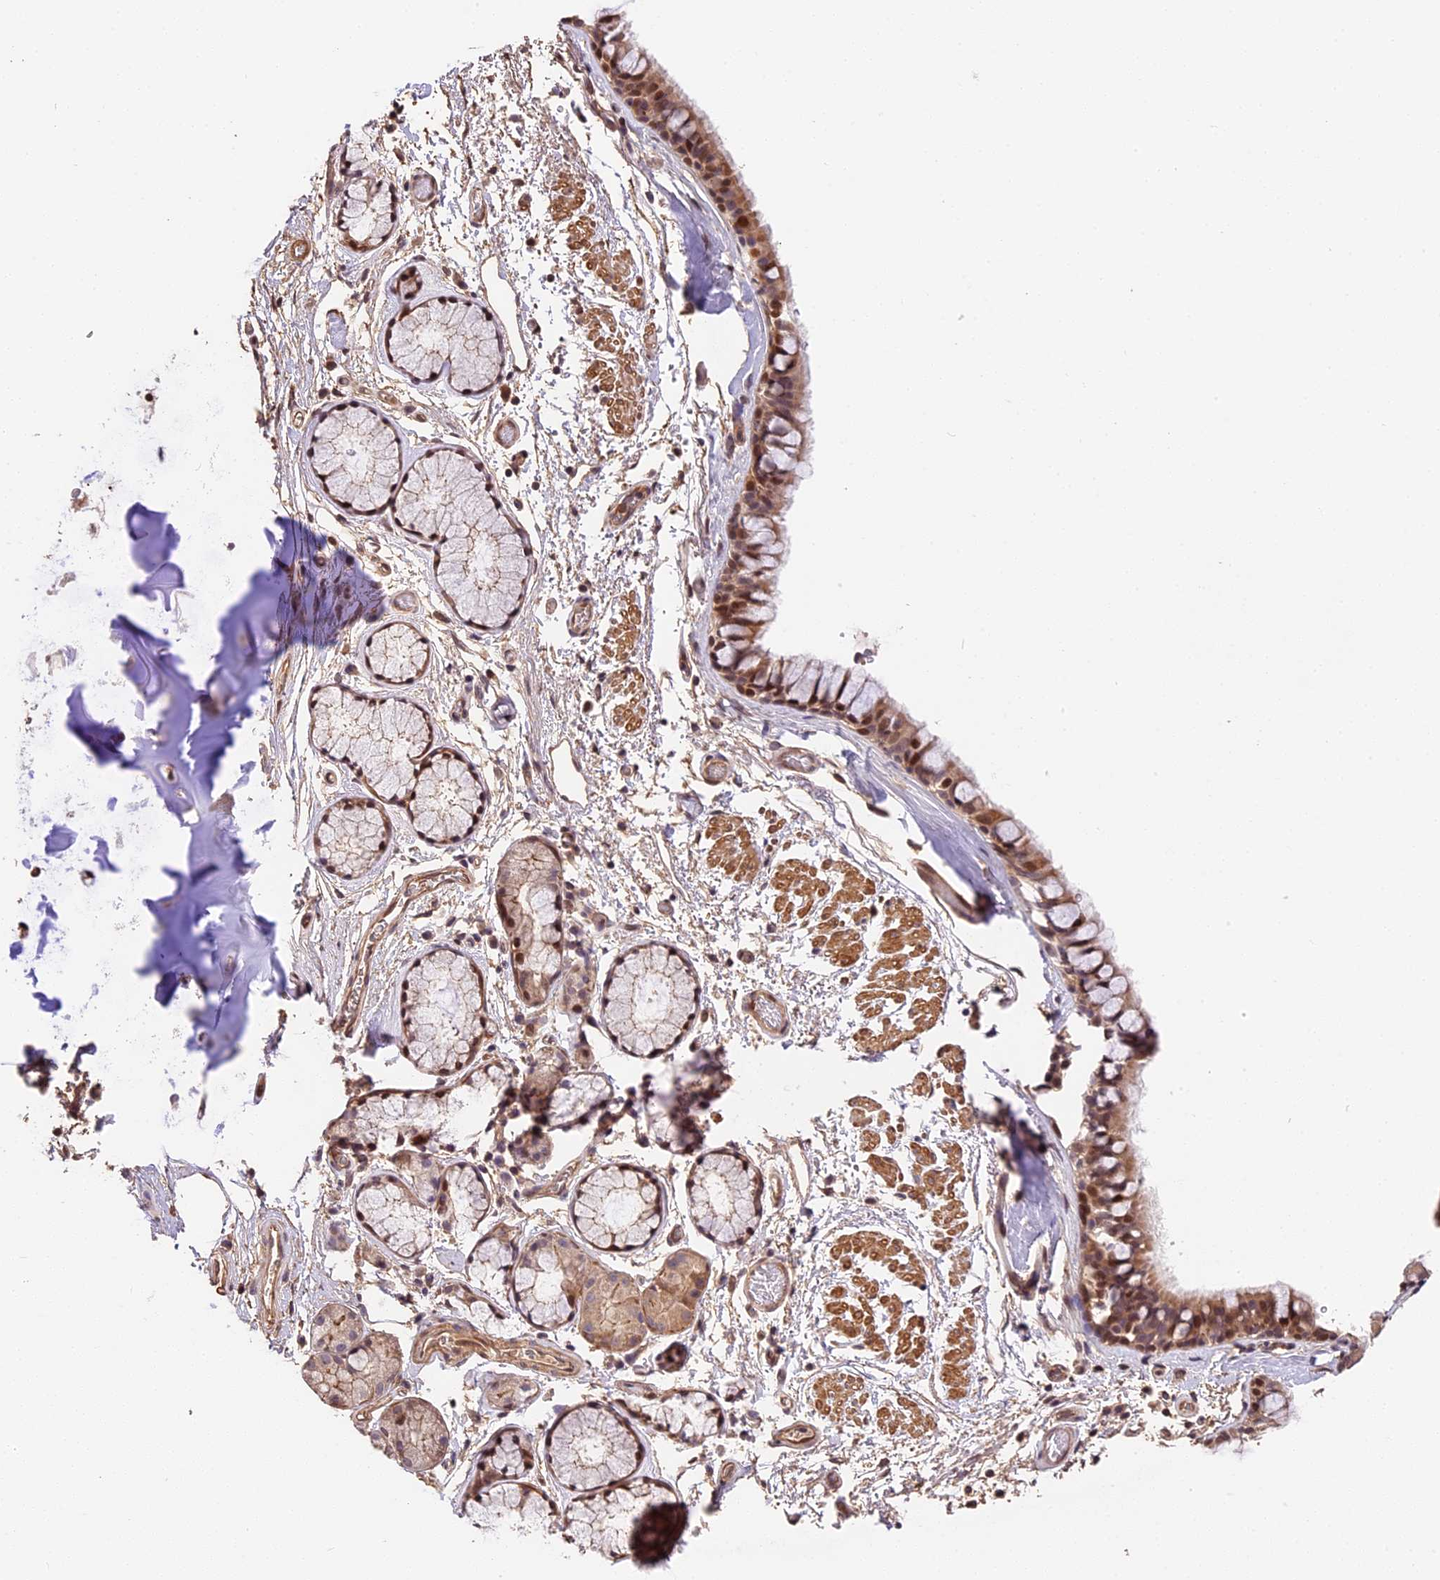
{"staining": {"intensity": "moderate", "quantity": ">75%", "location": "cytoplasmic/membranous,nuclear"}, "tissue": "bronchus", "cell_type": "Respiratory epithelial cells", "image_type": "normal", "snomed": [{"axis": "morphology", "description": "Normal tissue, NOS"}, {"axis": "topography", "description": "Bronchus"}], "caption": "Immunohistochemistry (IHC) photomicrograph of normal human bronchus stained for a protein (brown), which shows medium levels of moderate cytoplasmic/membranous,nuclear positivity in about >75% of respiratory epithelial cells.", "gene": "ARHGAP17", "patient": {"sex": "male", "age": 65}}